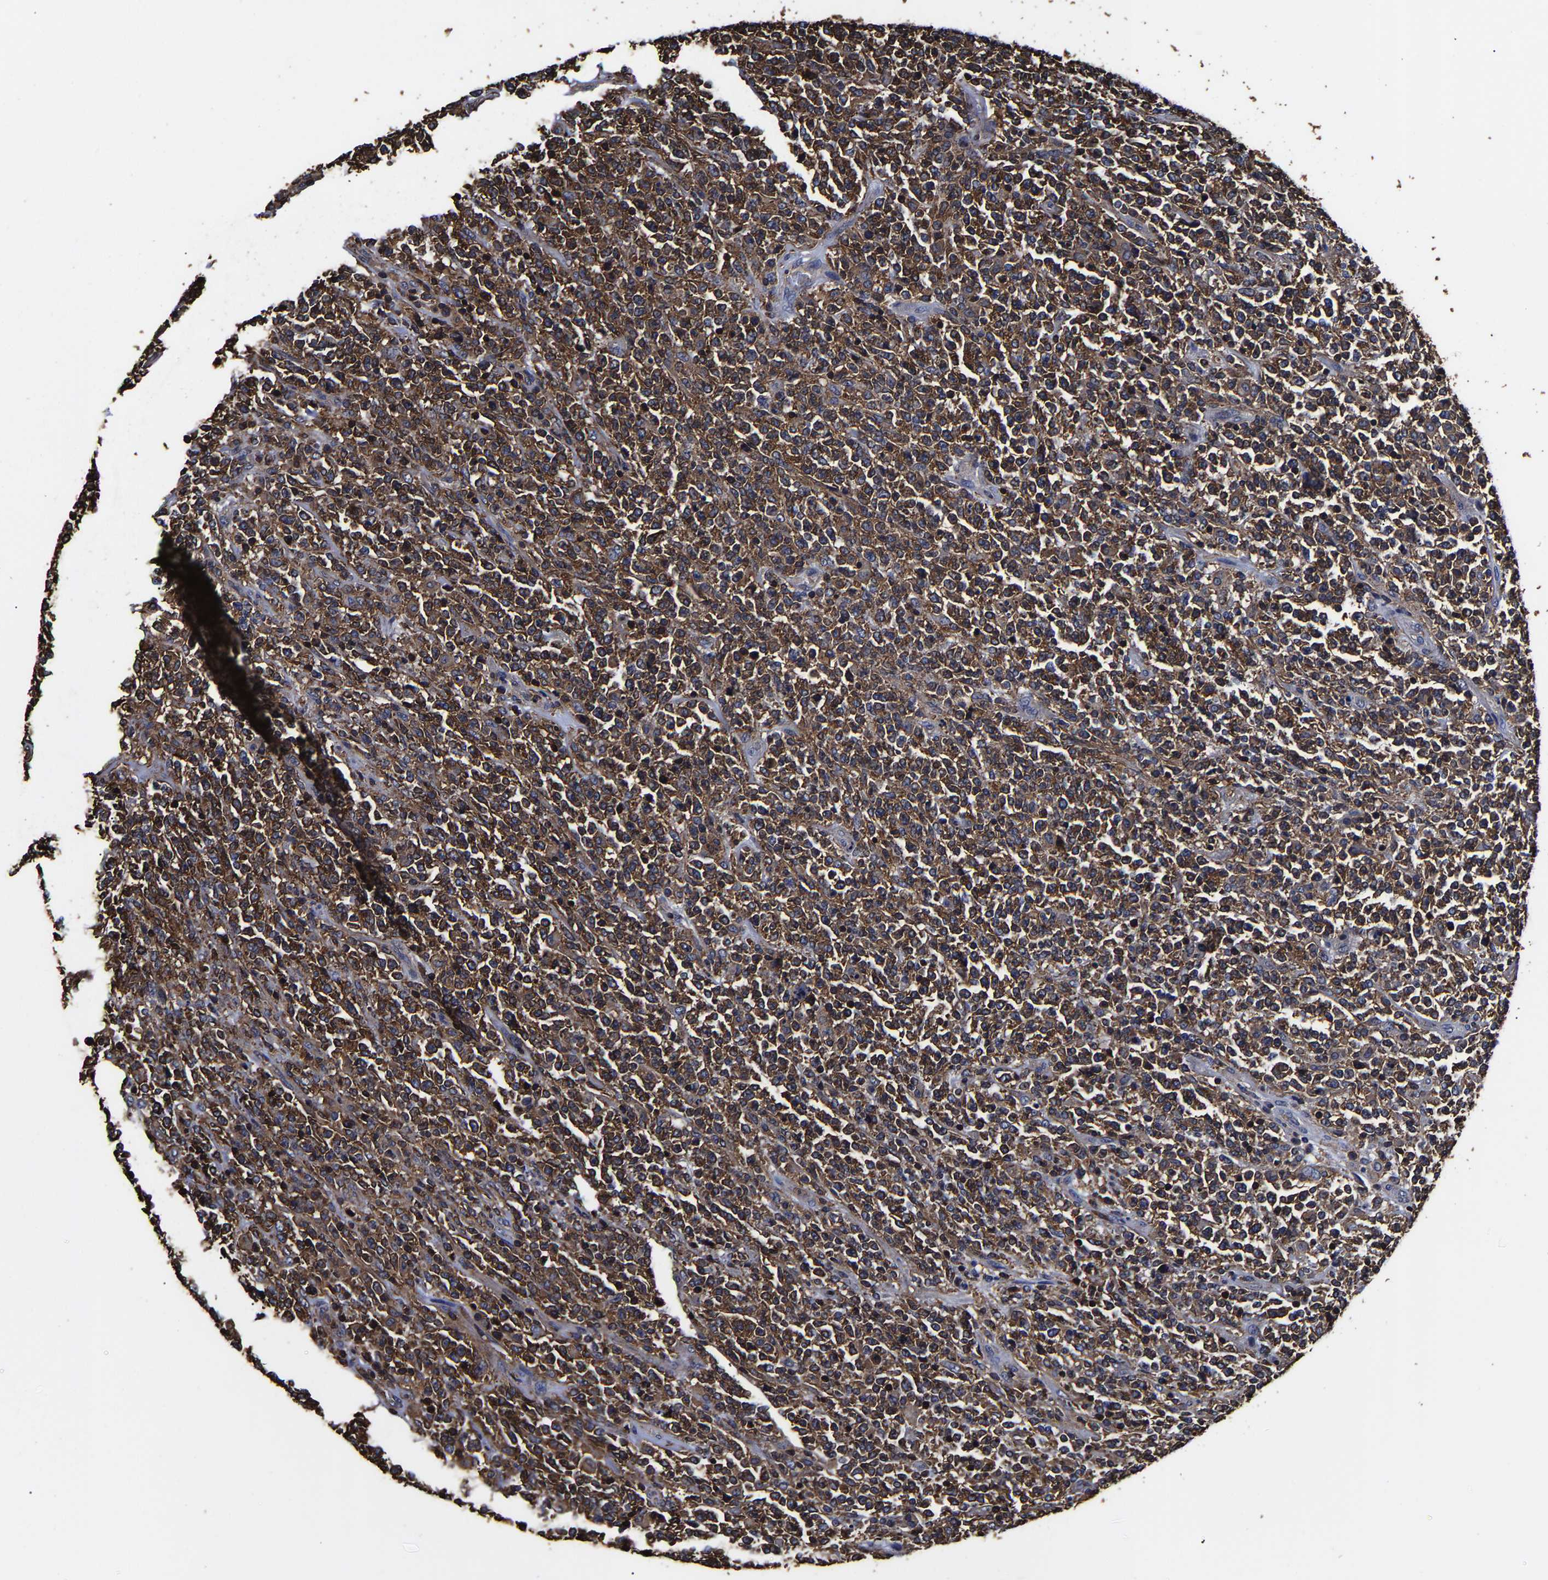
{"staining": {"intensity": "strong", "quantity": ">75%", "location": "cytoplasmic/membranous"}, "tissue": "lymphoma", "cell_type": "Tumor cells", "image_type": "cancer", "snomed": [{"axis": "morphology", "description": "Malignant lymphoma, non-Hodgkin's type, High grade"}, {"axis": "topography", "description": "Soft tissue"}], "caption": "Tumor cells display strong cytoplasmic/membranous positivity in approximately >75% of cells in lymphoma.", "gene": "SSH3", "patient": {"sex": "male", "age": 18}}